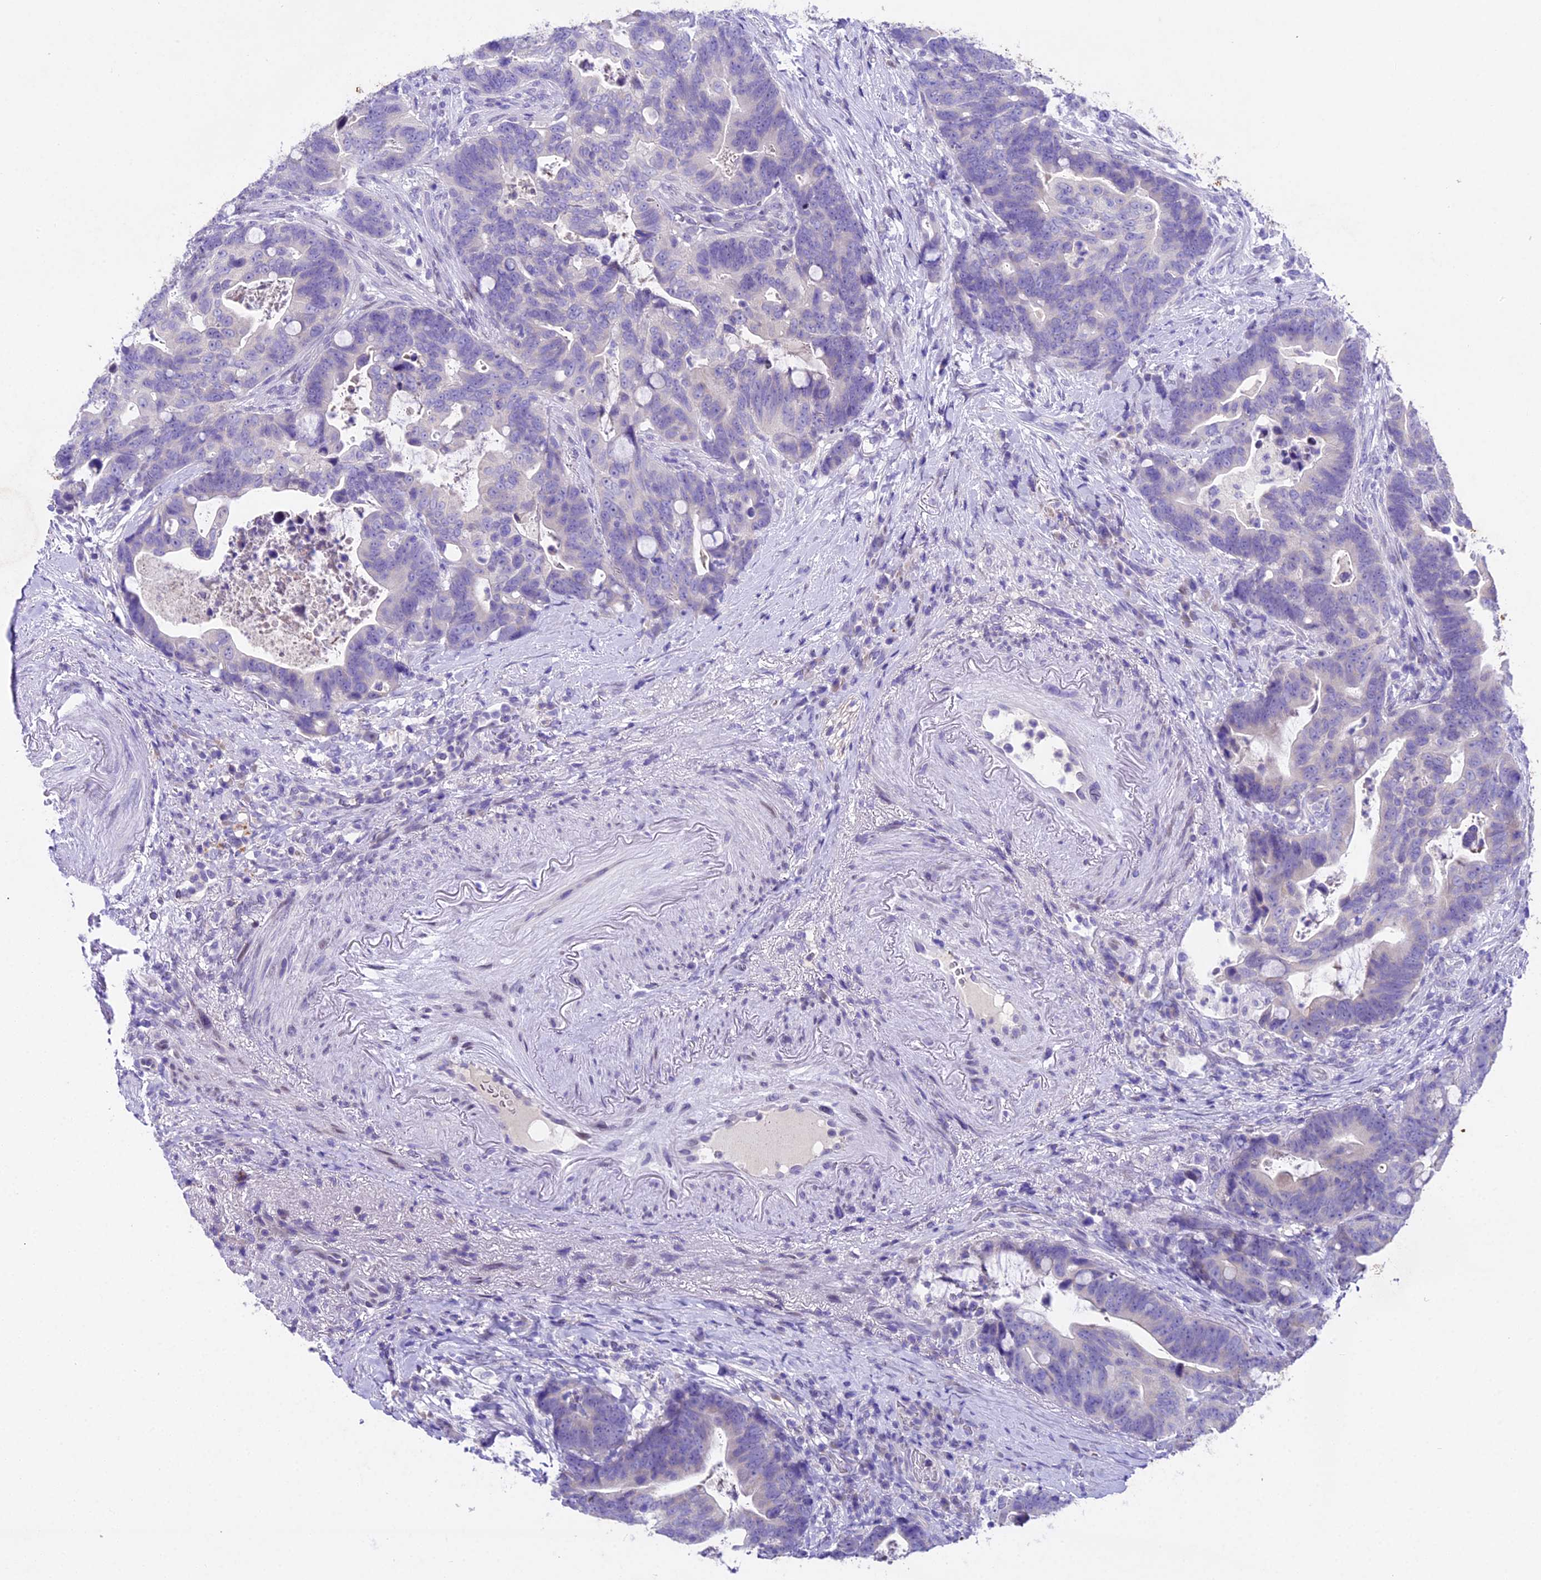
{"staining": {"intensity": "negative", "quantity": "none", "location": "none"}, "tissue": "colorectal cancer", "cell_type": "Tumor cells", "image_type": "cancer", "snomed": [{"axis": "morphology", "description": "Adenocarcinoma, NOS"}, {"axis": "topography", "description": "Colon"}], "caption": "Colorectal cancer (adenocarcinoma) was stained to show a protein in brown. There is no significant staining in tumor cells.", "gene": "IFT140", "patient": {"sex": "female", "age": 82}}